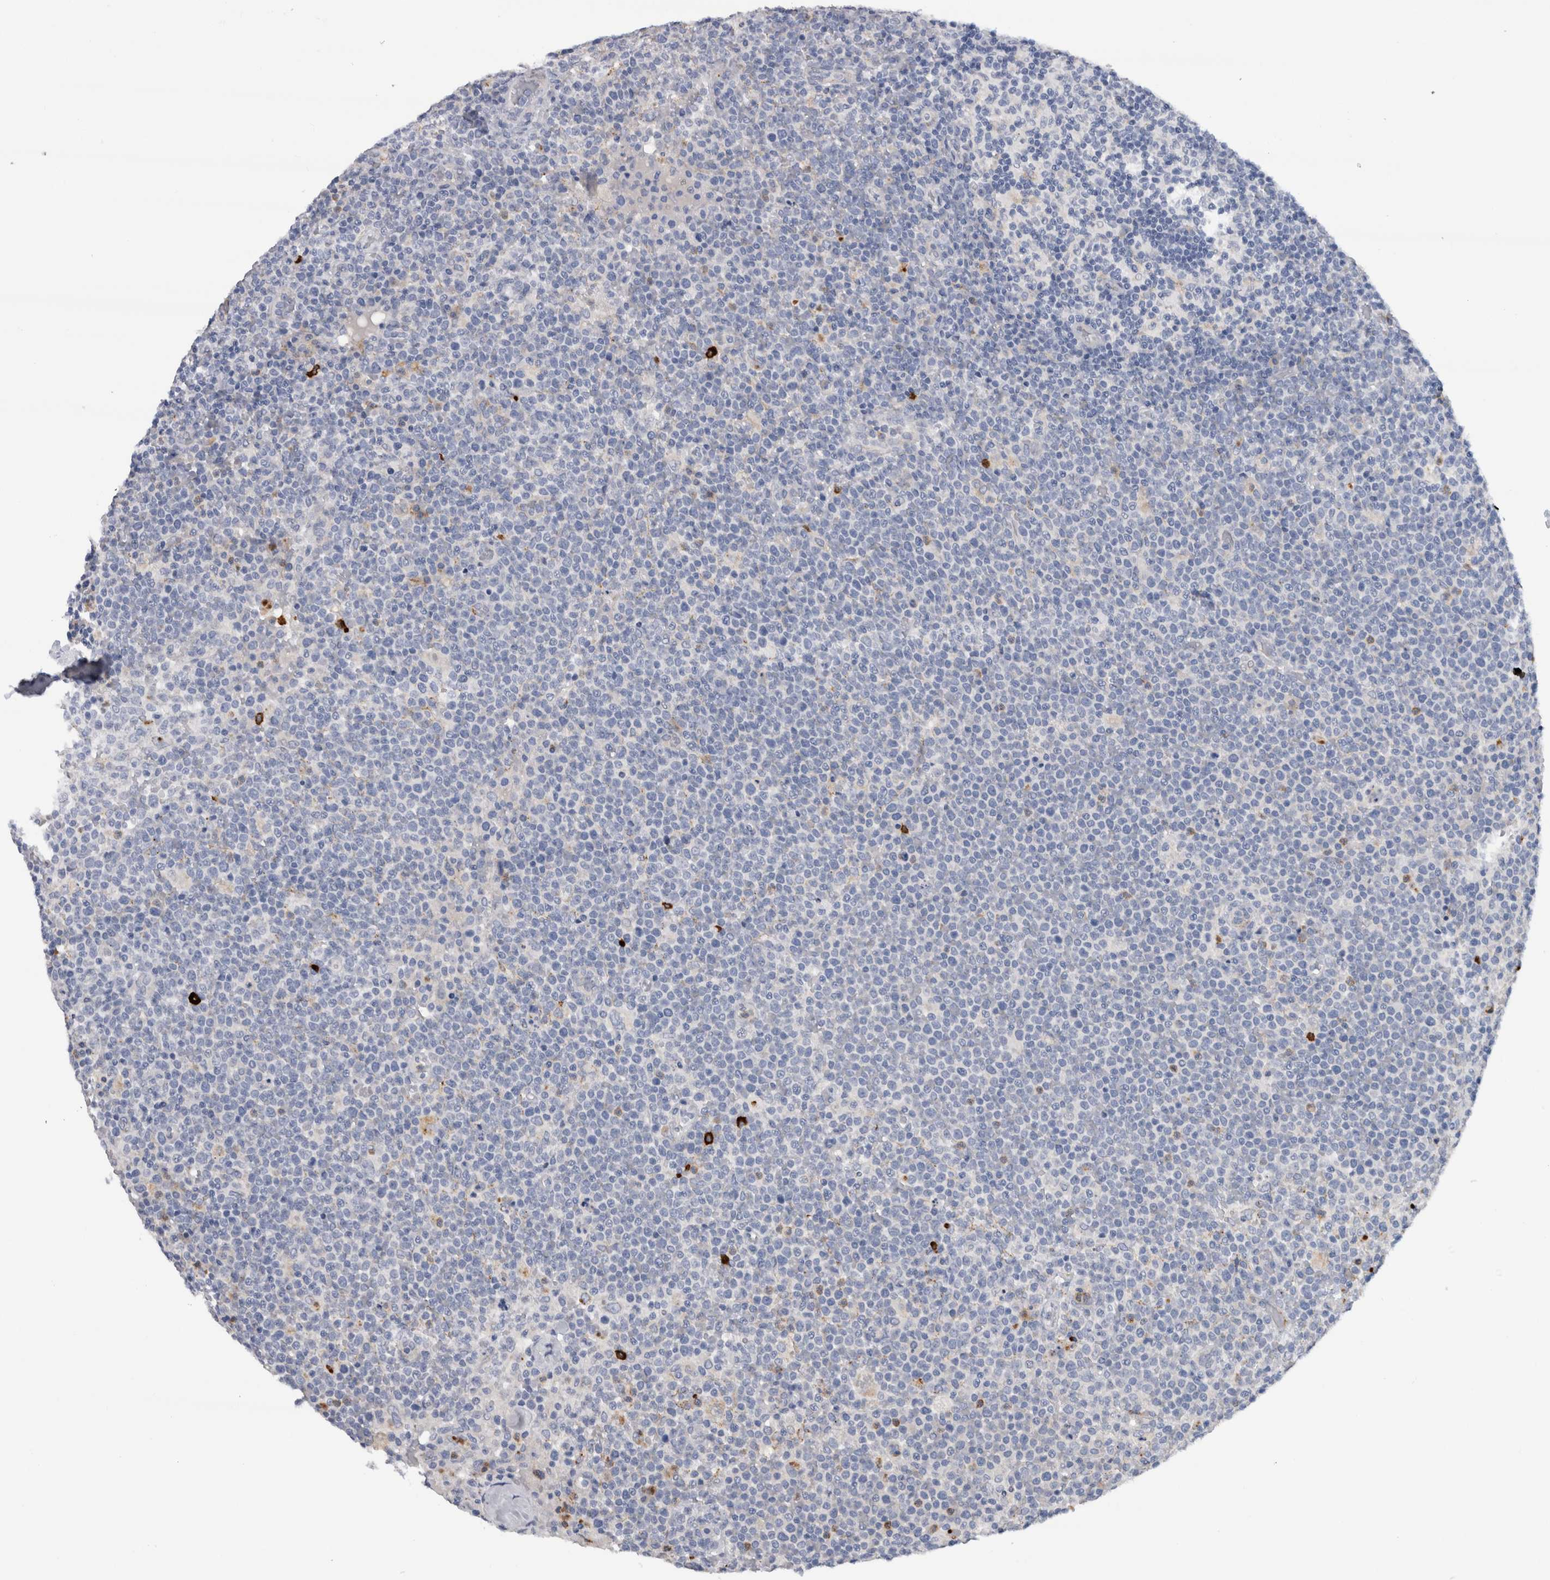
{"staining": {"intensity": "negative", "quantity": "none", "location": "none"}, "tissue": "lymphoma", "cell_type": "Tumor cells", "image_type": "cancer", "snomed": [{"axis": "morphology", "description": "Malignant lymphoma, non-Hodgkin's type, High grade"}, {"axis": "topography", "description": "Lymph node"}], "caption": "Malignant lymphoma, non-Hodgkin's type (high-grade) stained for a protein using immunohistochemistry exhibits no positivity tumor cells.", "gene": "CD63", "patient": {"sex": "male", "age": 61}}